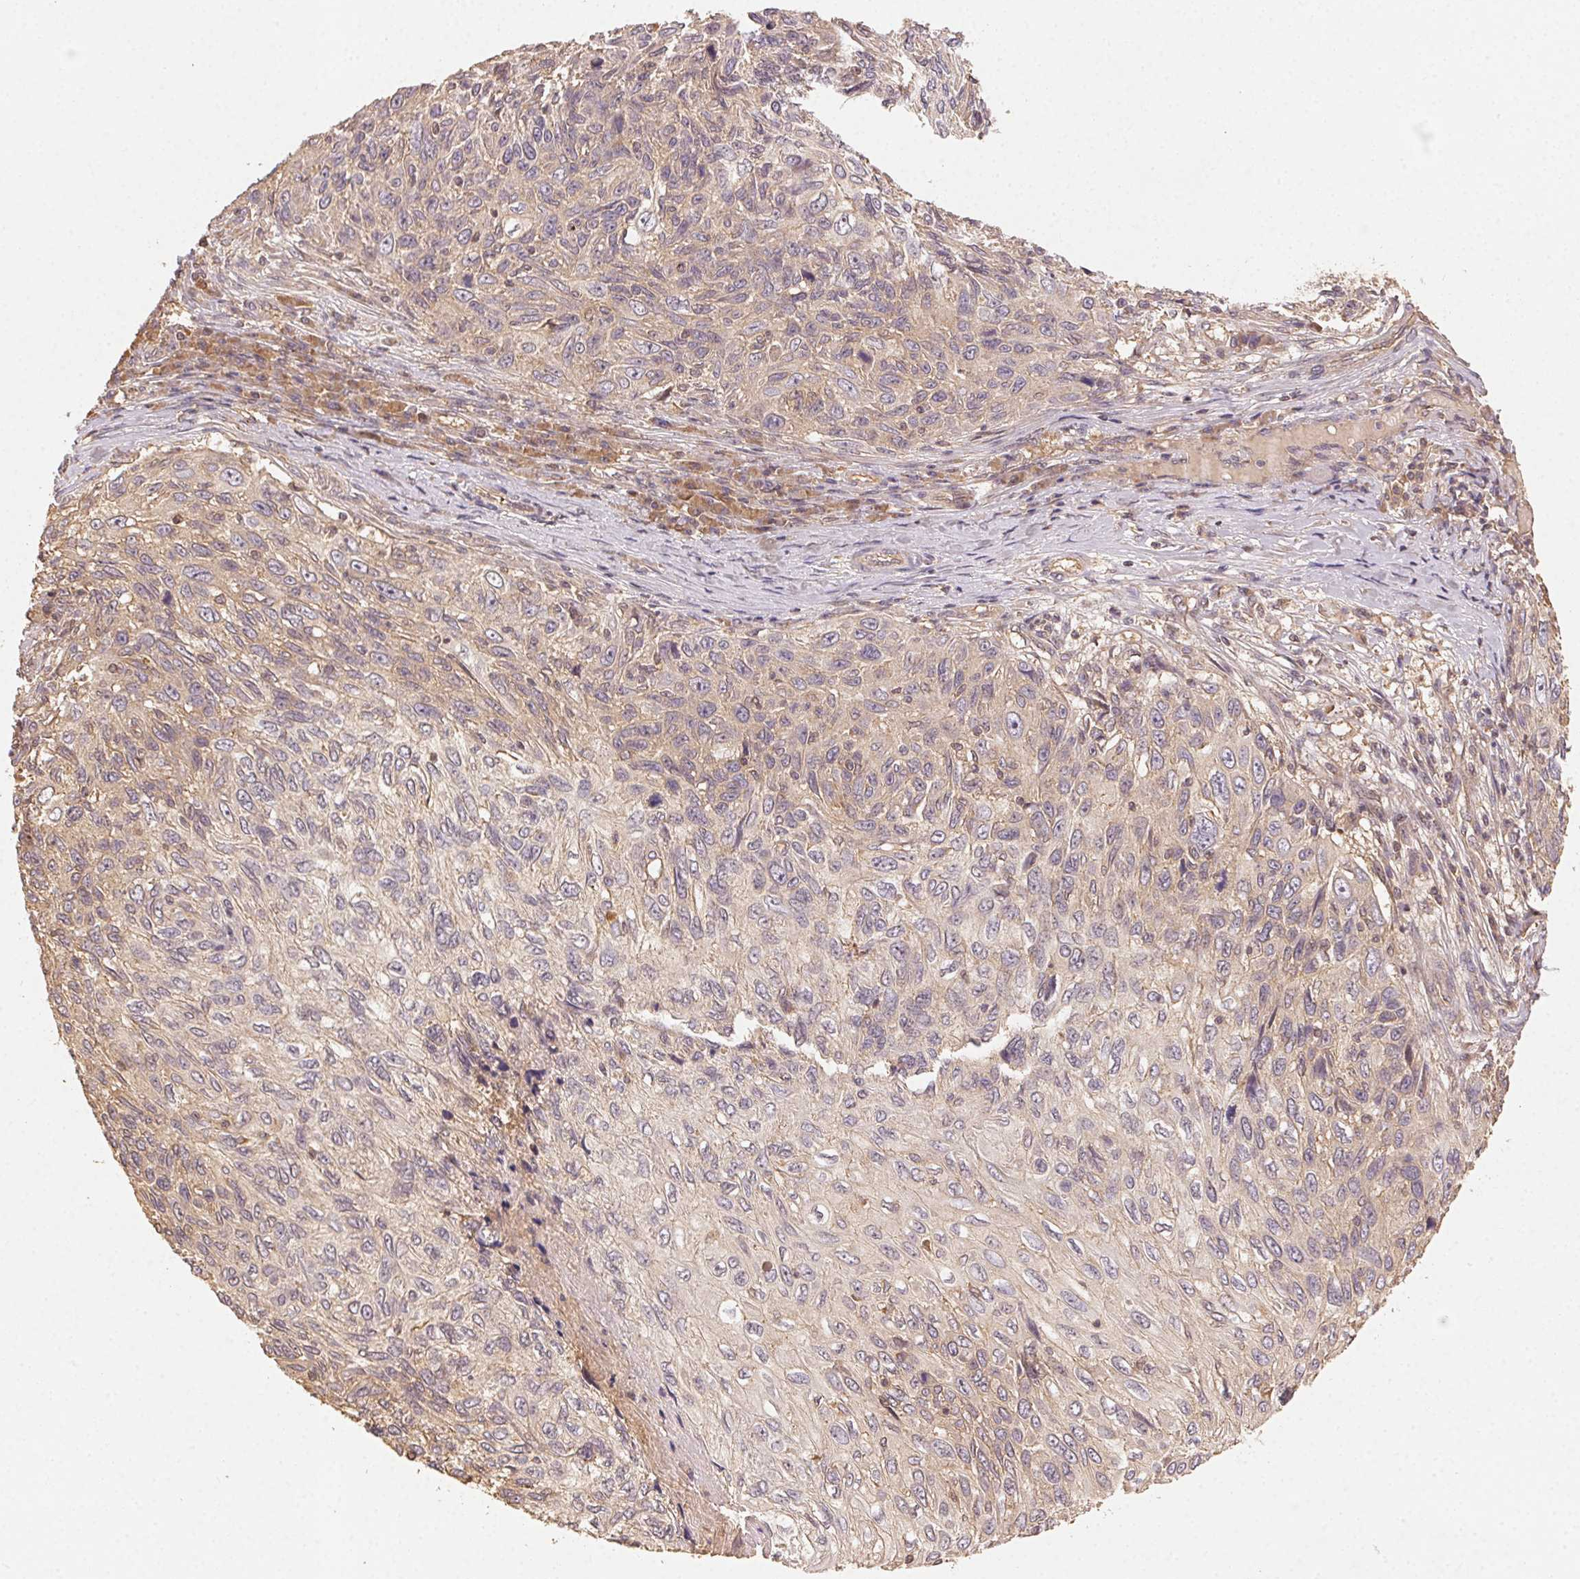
{"staining": {"intensity": "weak", "quantity": "<25%", "location": "cytoplasmic/membranous"}, "tissue": "skin cancer", "cell_type": "Tumor cells", "image_type": "cancer", "snomed": [{"axis": "morphology", "description": "Squamous cell carcinoma, NOS"}, {"axis": "topography", "description": "Skin"}], "caption": "This histopathology image is of squamous cell carcinoma (skin) stained with immunohistochemistry (IHC) to label a protein in brown with the nuclei are counter-stained blue. There is no positivity in tumor cells.", "gene": "RALA", "patient": {"sex": "male", "age": 92}}